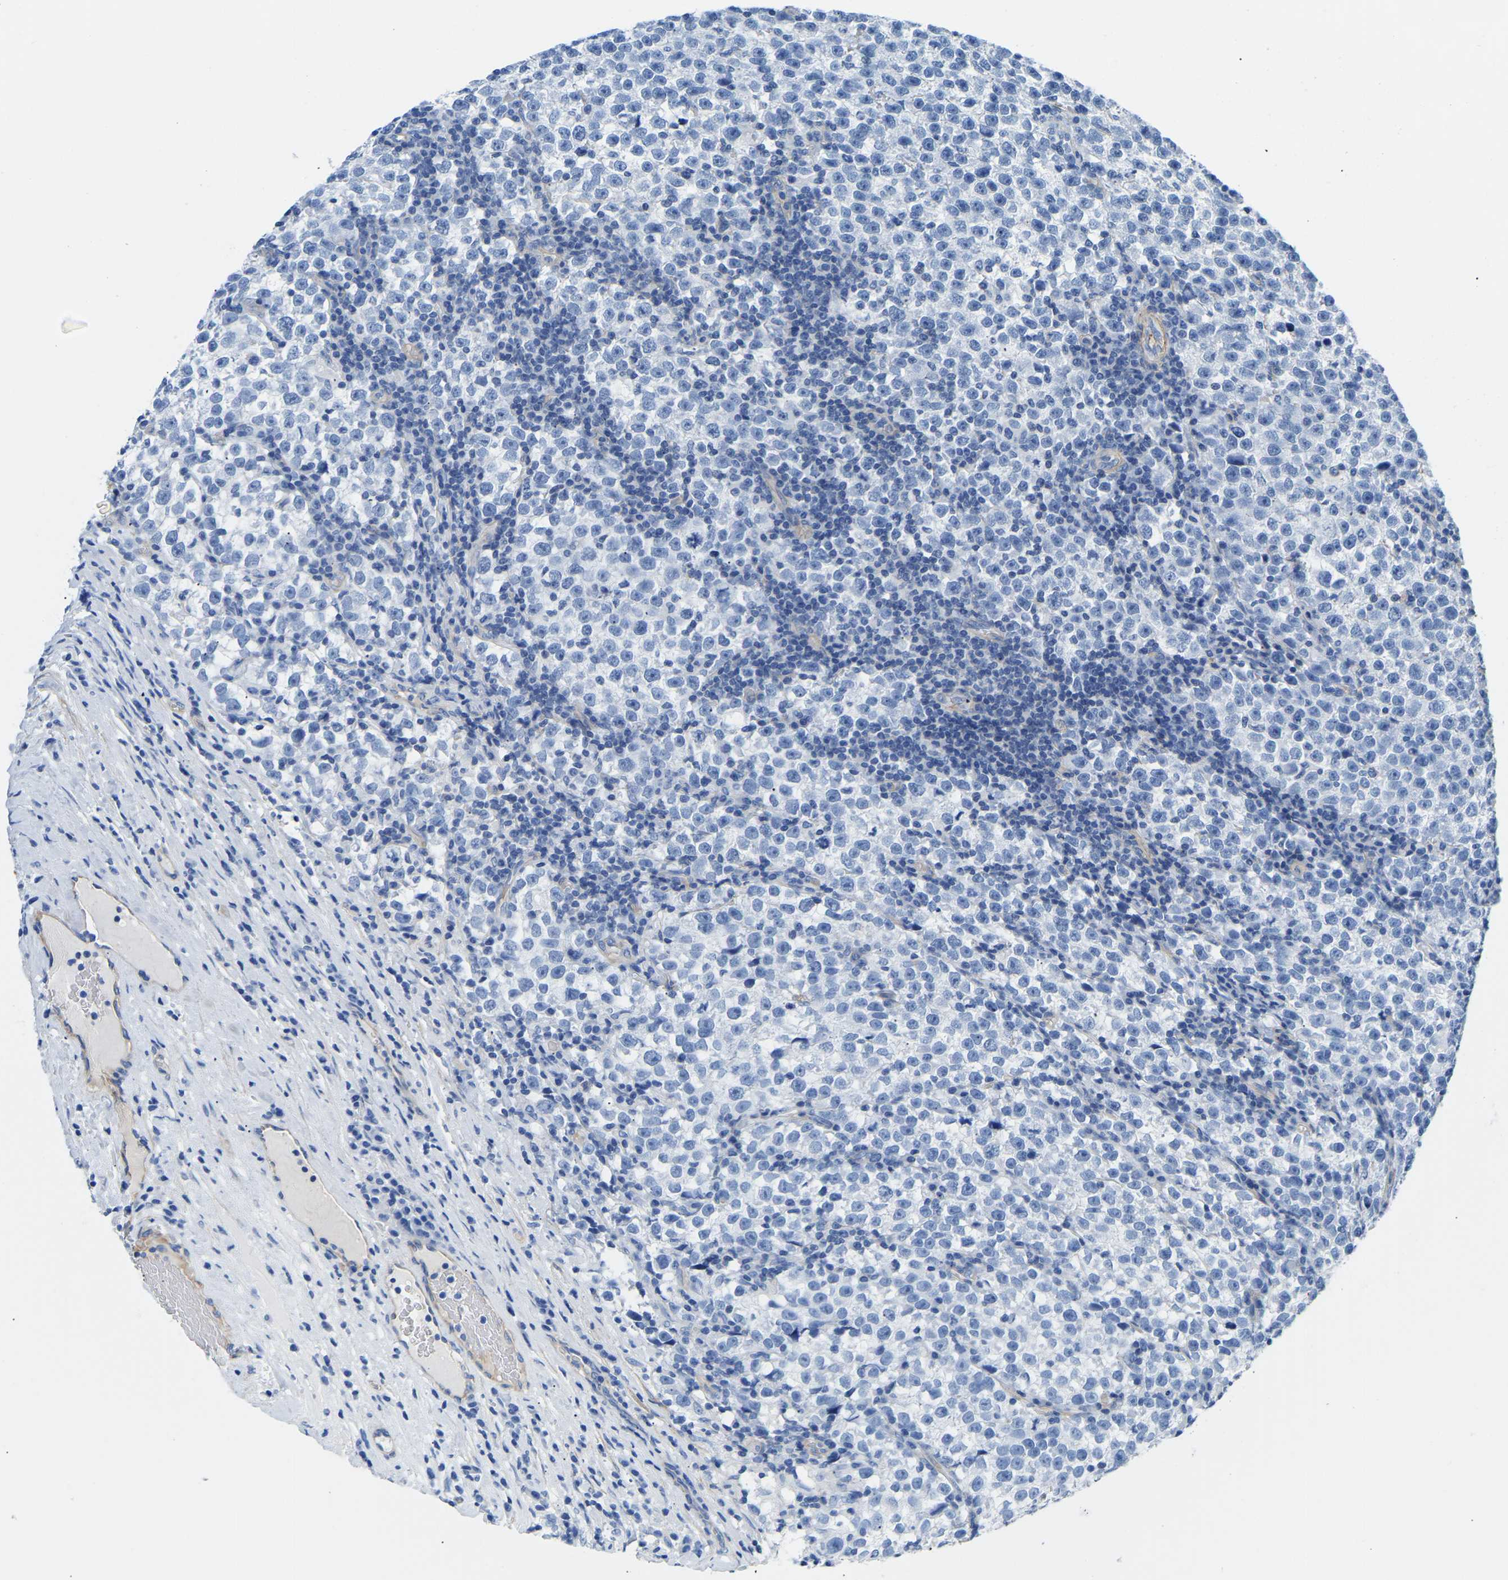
{"staining": {"intensity": "negative", "quantity": "none", "location": "none"}, "tissue": "testis cancer", "cell_type": "Tumor cells", "image_type": "cancer", "snomed": [{"axis": "morphology", "description": "Normal tissue, NOS"}, {"axis": "morphology", "description": "Seminoma, NOS"}, {"axis": "topography", "description": "Testis"}], "caption": "The photomicrograph demonstrates no staining of tumor cells in seminoma (testis).", "gene": "UPK3A", "patient": {"sex": "male", "age": 43}}